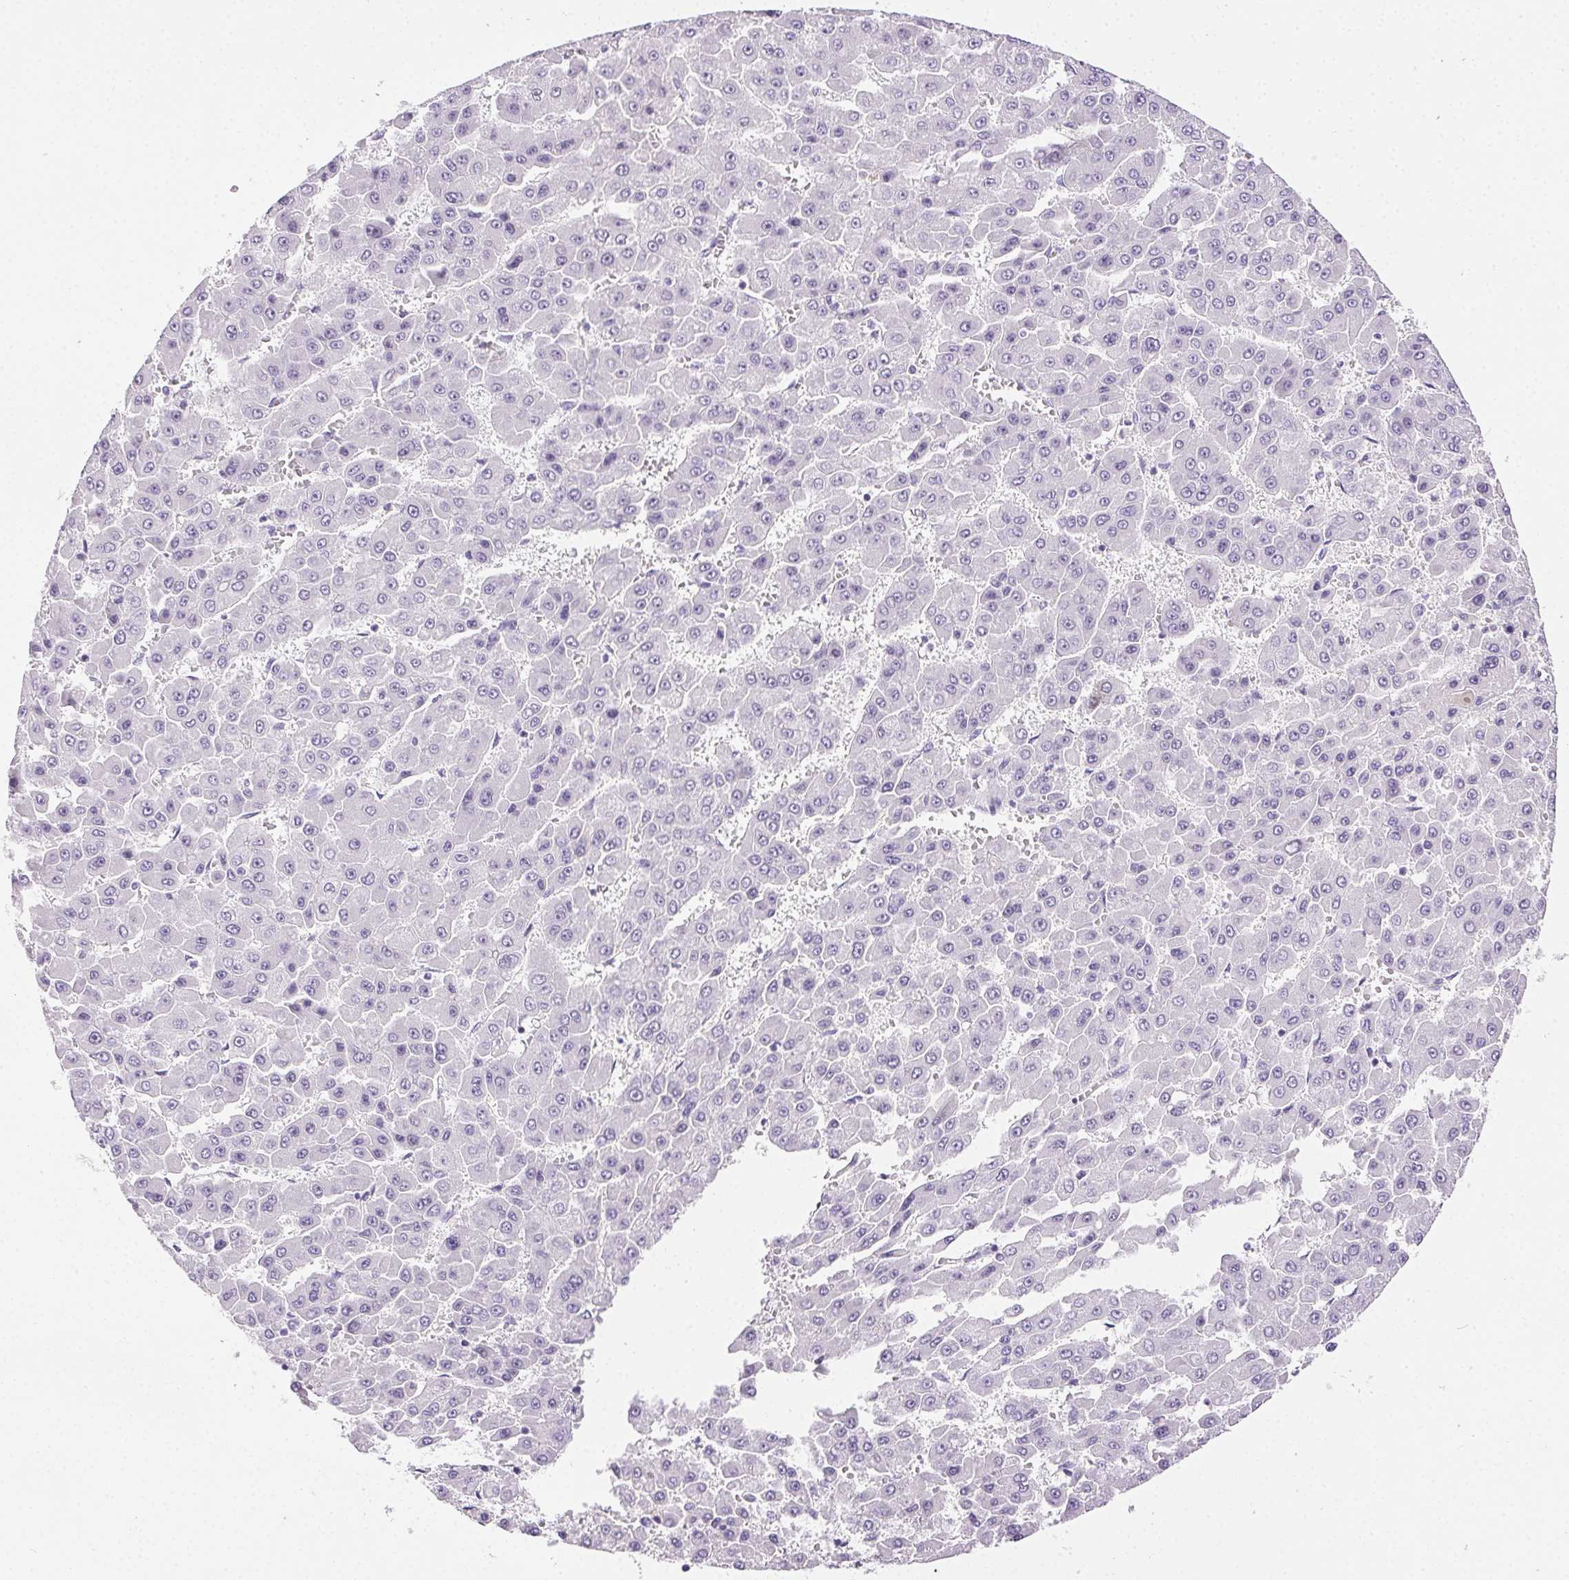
{"staining": {"intensity": "negative", "quantity": "none", "location": "none"}, "tissue": "liver cancer", "cell_type": "Tumor cells", "image_type": "cancer", "snomed": [{"axis": "morphology", "description": "Carcinoma, Hepatocellular, NOS"}, {"axis": "topography", "description": "Liver"}], "caption": "Immunohistochemistry (IHC) micrograph of neoplastic tissue: human liver hepatocellular carcinoma stained with DAB shows no significant protein staining in tumor cells.", "gene": "C20orf85", "patient": {"sex": "male", "age": 78}}